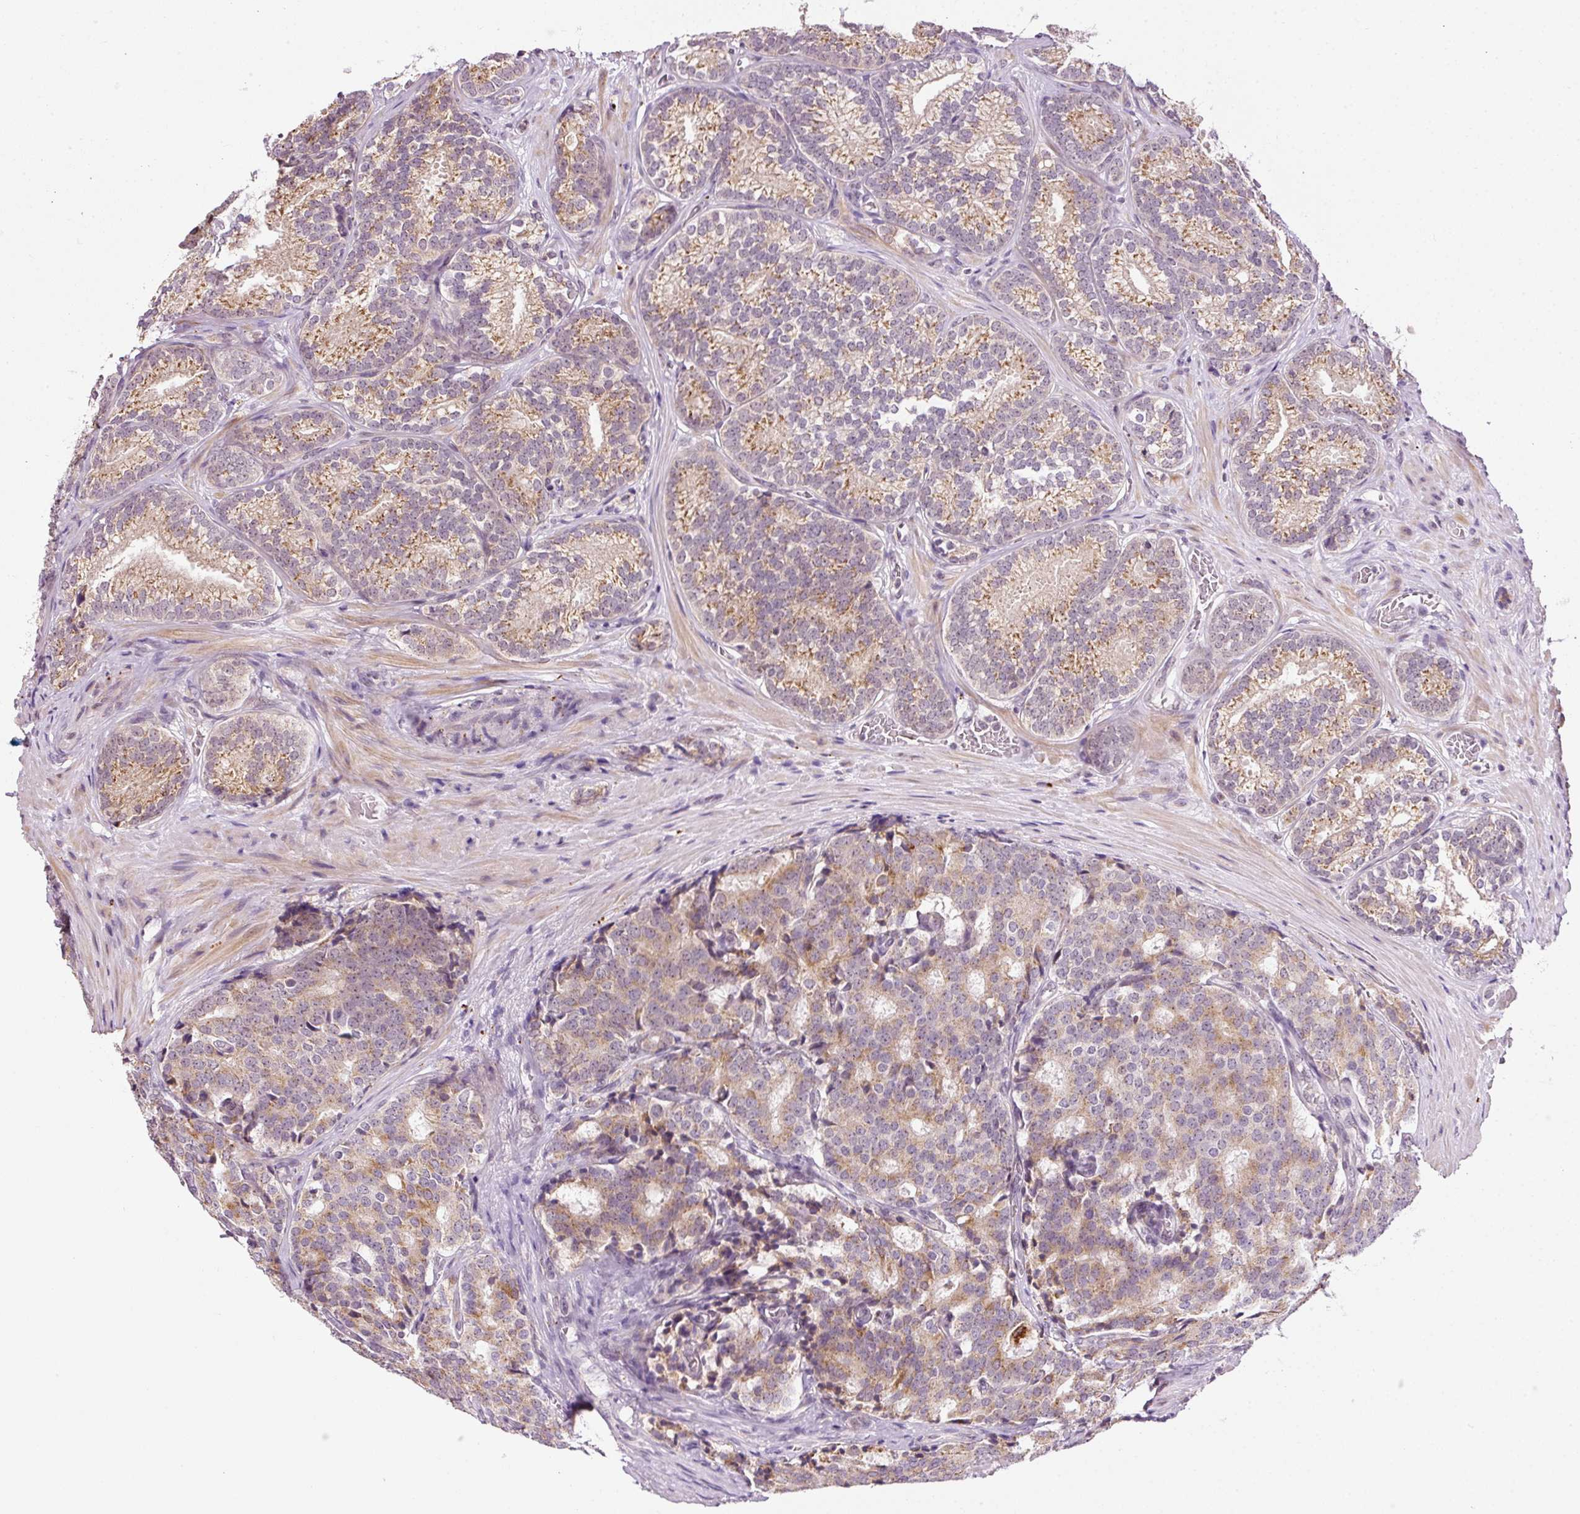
{"staining": {"intensity": "weak", "quantity": ">75%", "location": "cytoplasmic/membranous"}, "tissue": "prostate cancer", "cell_type": "Tumor cells", "image_type": "cancer", "snomed": [{"axis": "morphology", "description": "Adenocarcinoma, High grade"}, {"axis": "topography", "description": "Prostate"}], "caption": "High-grade adenocarcinoma (prostate) stained with IHC shows weak cytoplasmic/membranous positivity in approximately >75% of tumor cells. (IHC, brightfield microscopy, high magnification).", "gene": "ZNF639", "patient": {"sex": "male", "age": 63}}